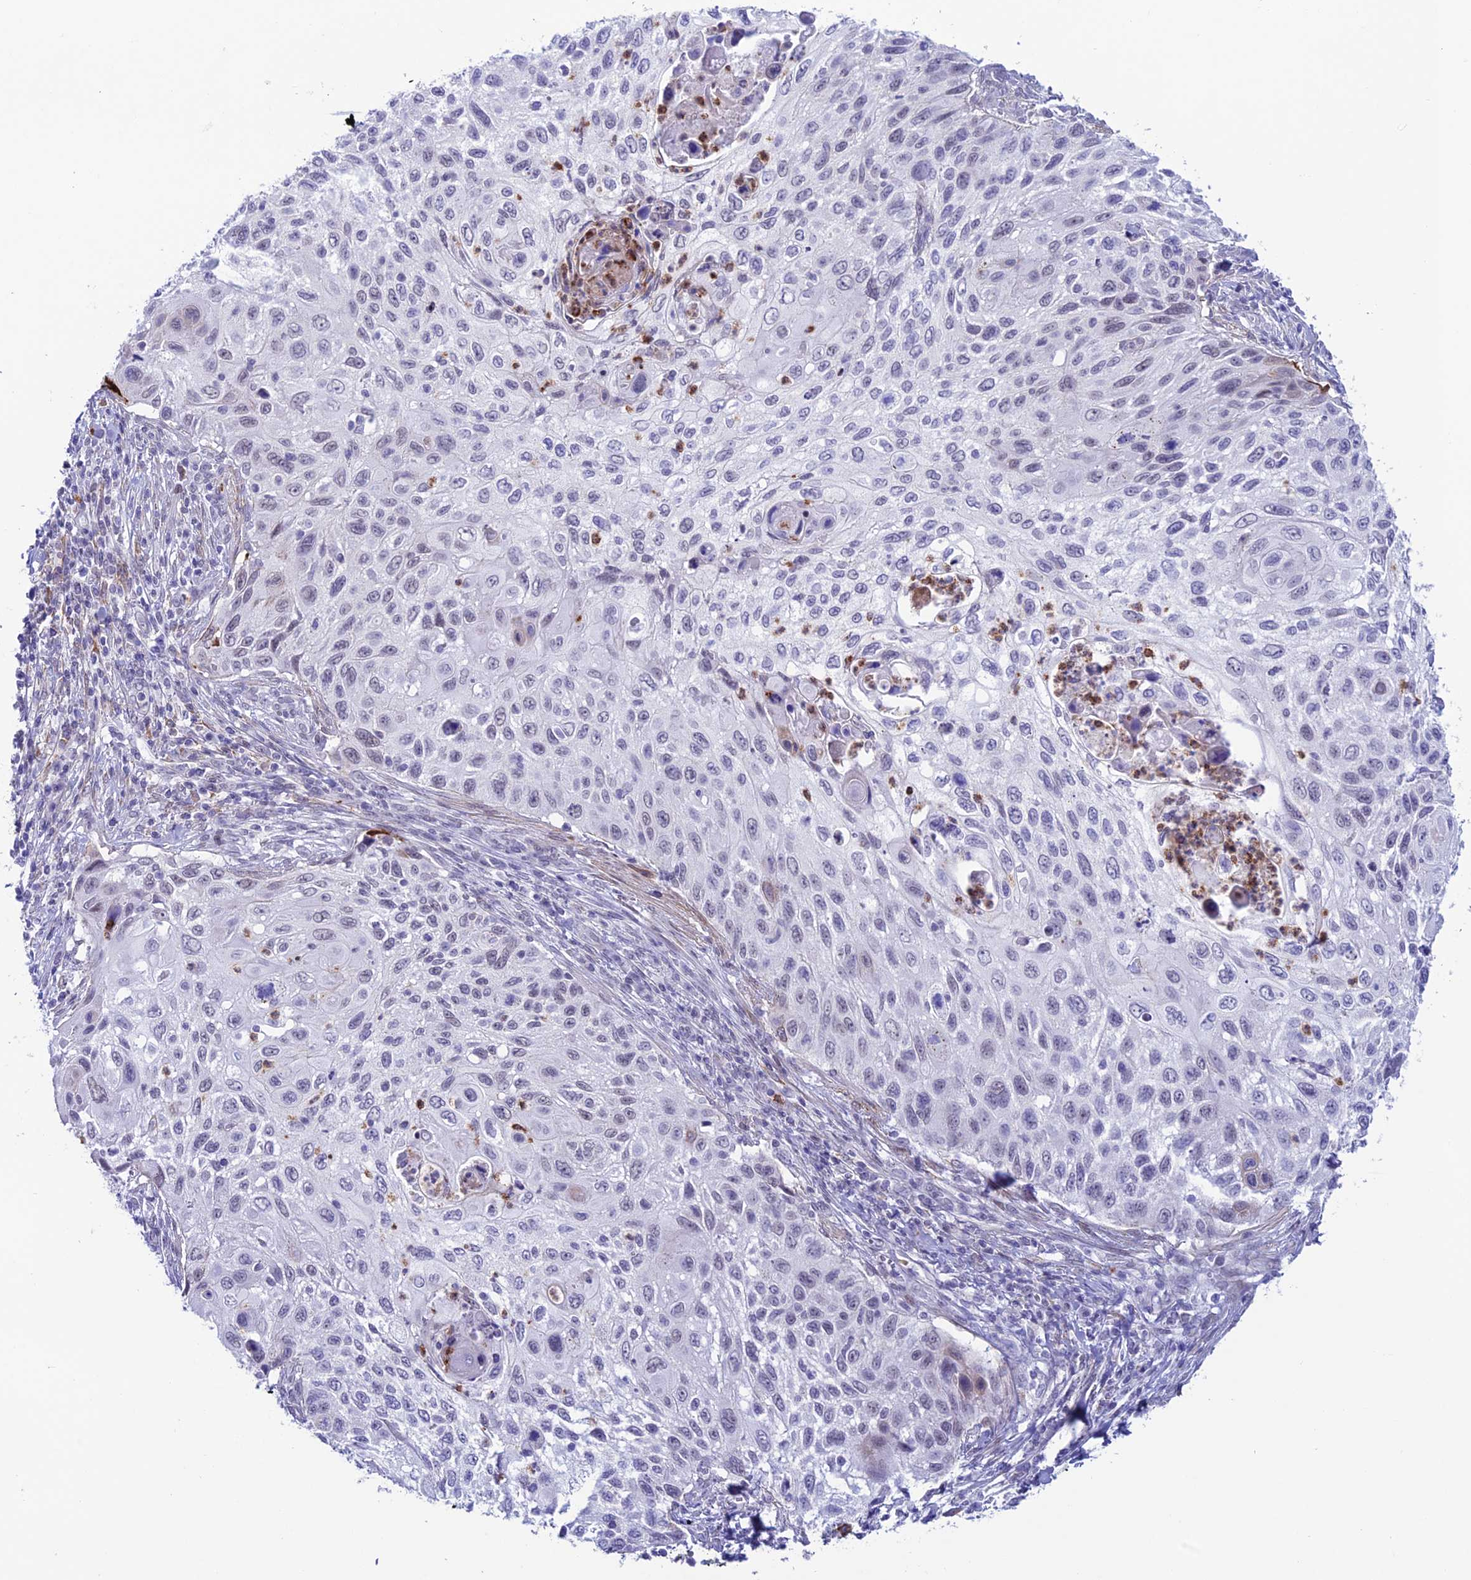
{"staining": {"intensity": "negative", "quantity": "none", "location": "none"}, "tissue": "cervical cancer", "cell_type": "Tumor cells", "image_type": "cancer", "snomed": [{"axis": "morphology", "description": "Squamous cell carcinoma, NOS"}, {"axis": "topography", "description": "Cervix"}], "caption": "Tumor cells show no significant protein expression in cervical cancer (squamous cell carcinoma). Nuclei are stained in blue.", "gene": "COL6A6", "patient": {"sex": "female", "age": 70}}